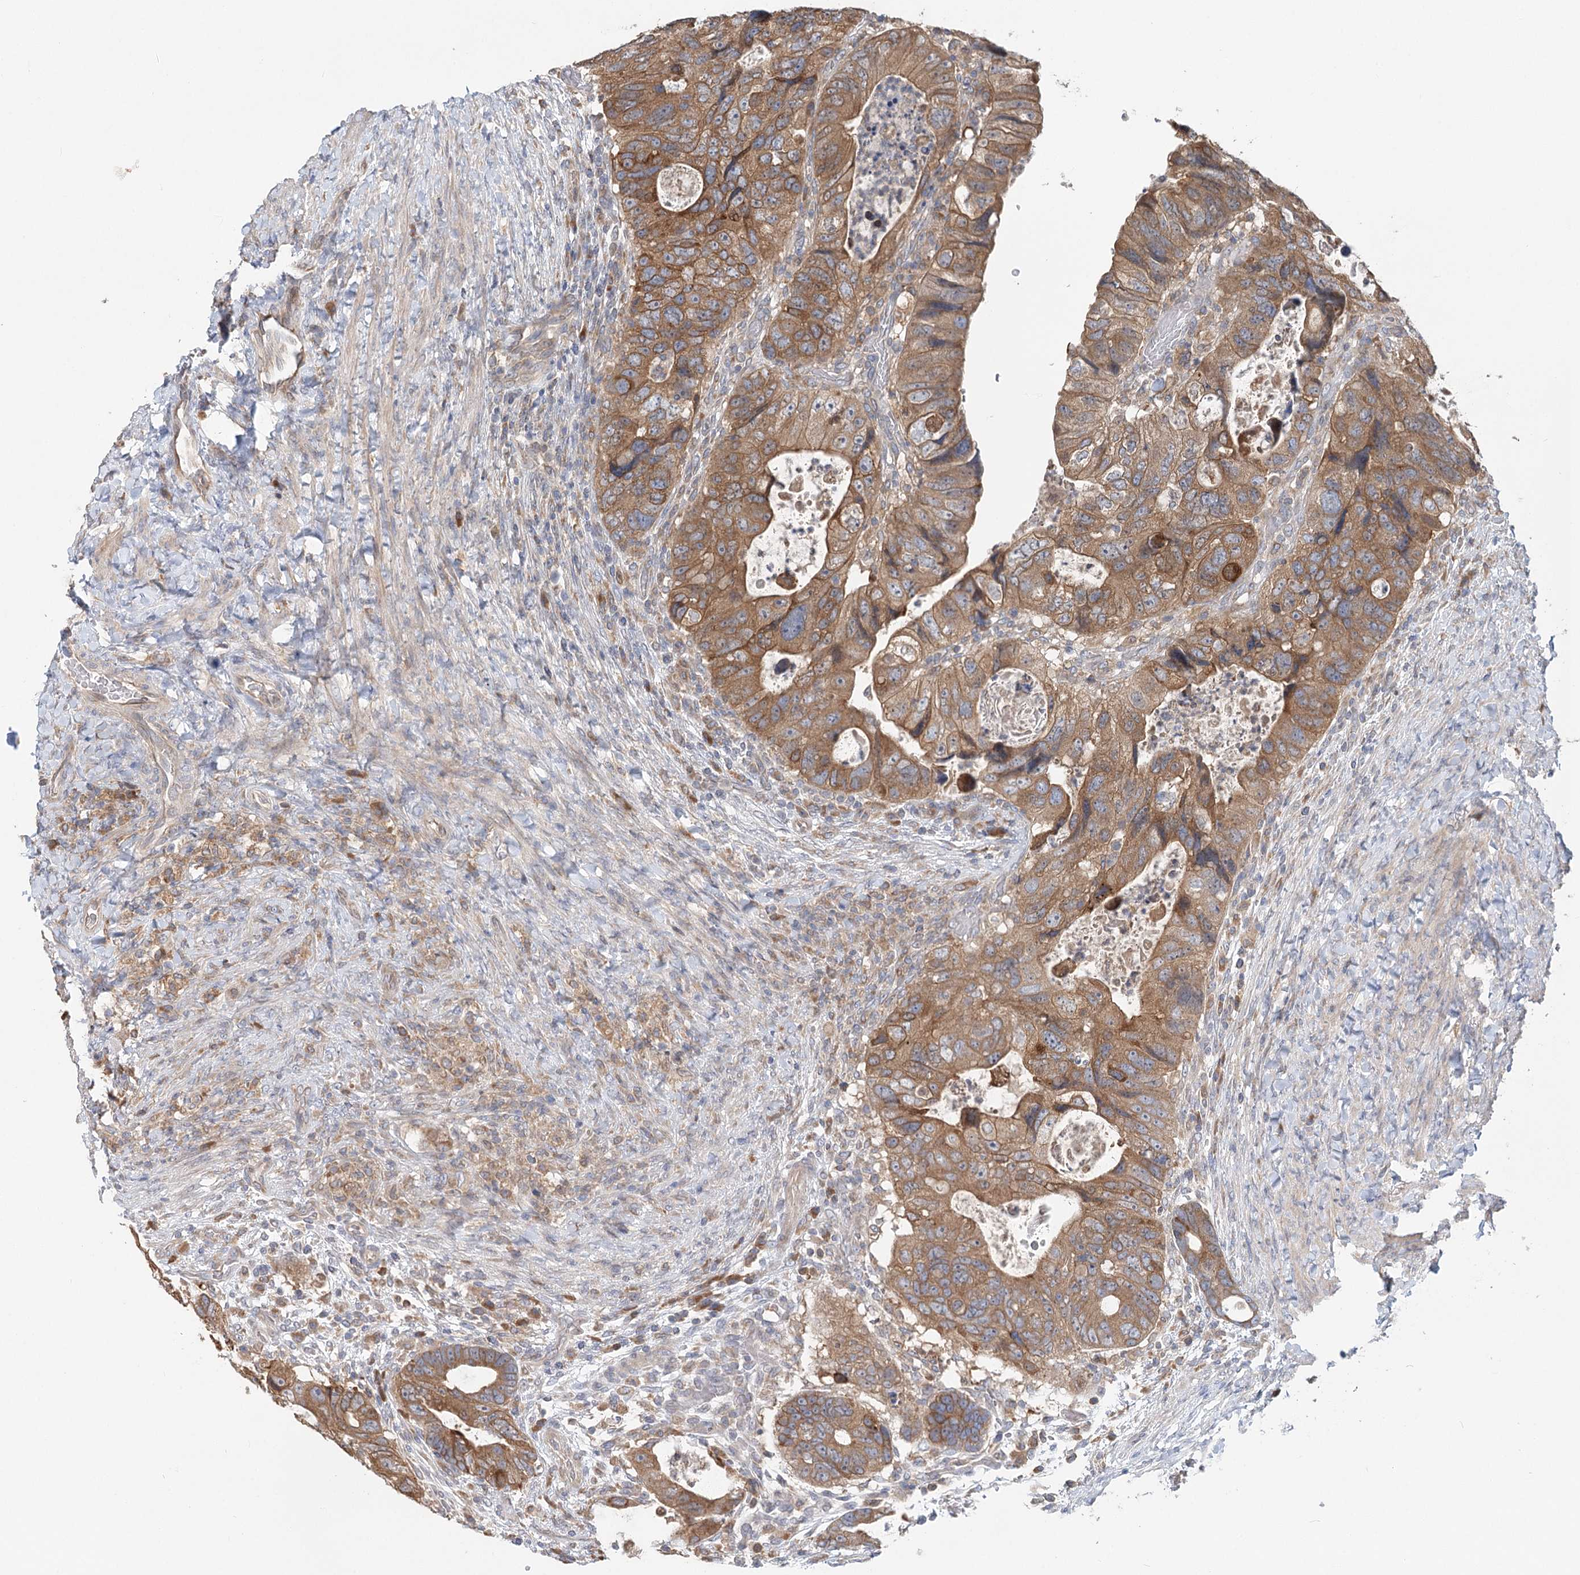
{"staining": {"intensity": "moderate", "quantity": ">75%", "location": "cytoplasmic/membranous"}, "tissue": "colorectal cancer", "cell_type": "Tumor cells", "image_type": "cancer", "snomed": [{"axis": "morphology", "description": "Adenocarcinoma, NOS"}, {"axis": "topography", "description": "Rectum"}], "caption": "IHC image of neoplastic tissue: colorectal cancer stained using IHC exhibits medium levels of moderate protein expression localized specifically in the cytoplasmic/membranous of tumor cells, appearing as a cytoplasmic/membranous brown color.", "gene": "PAIP2", "patient": {"sex": "male", "age": 59}}